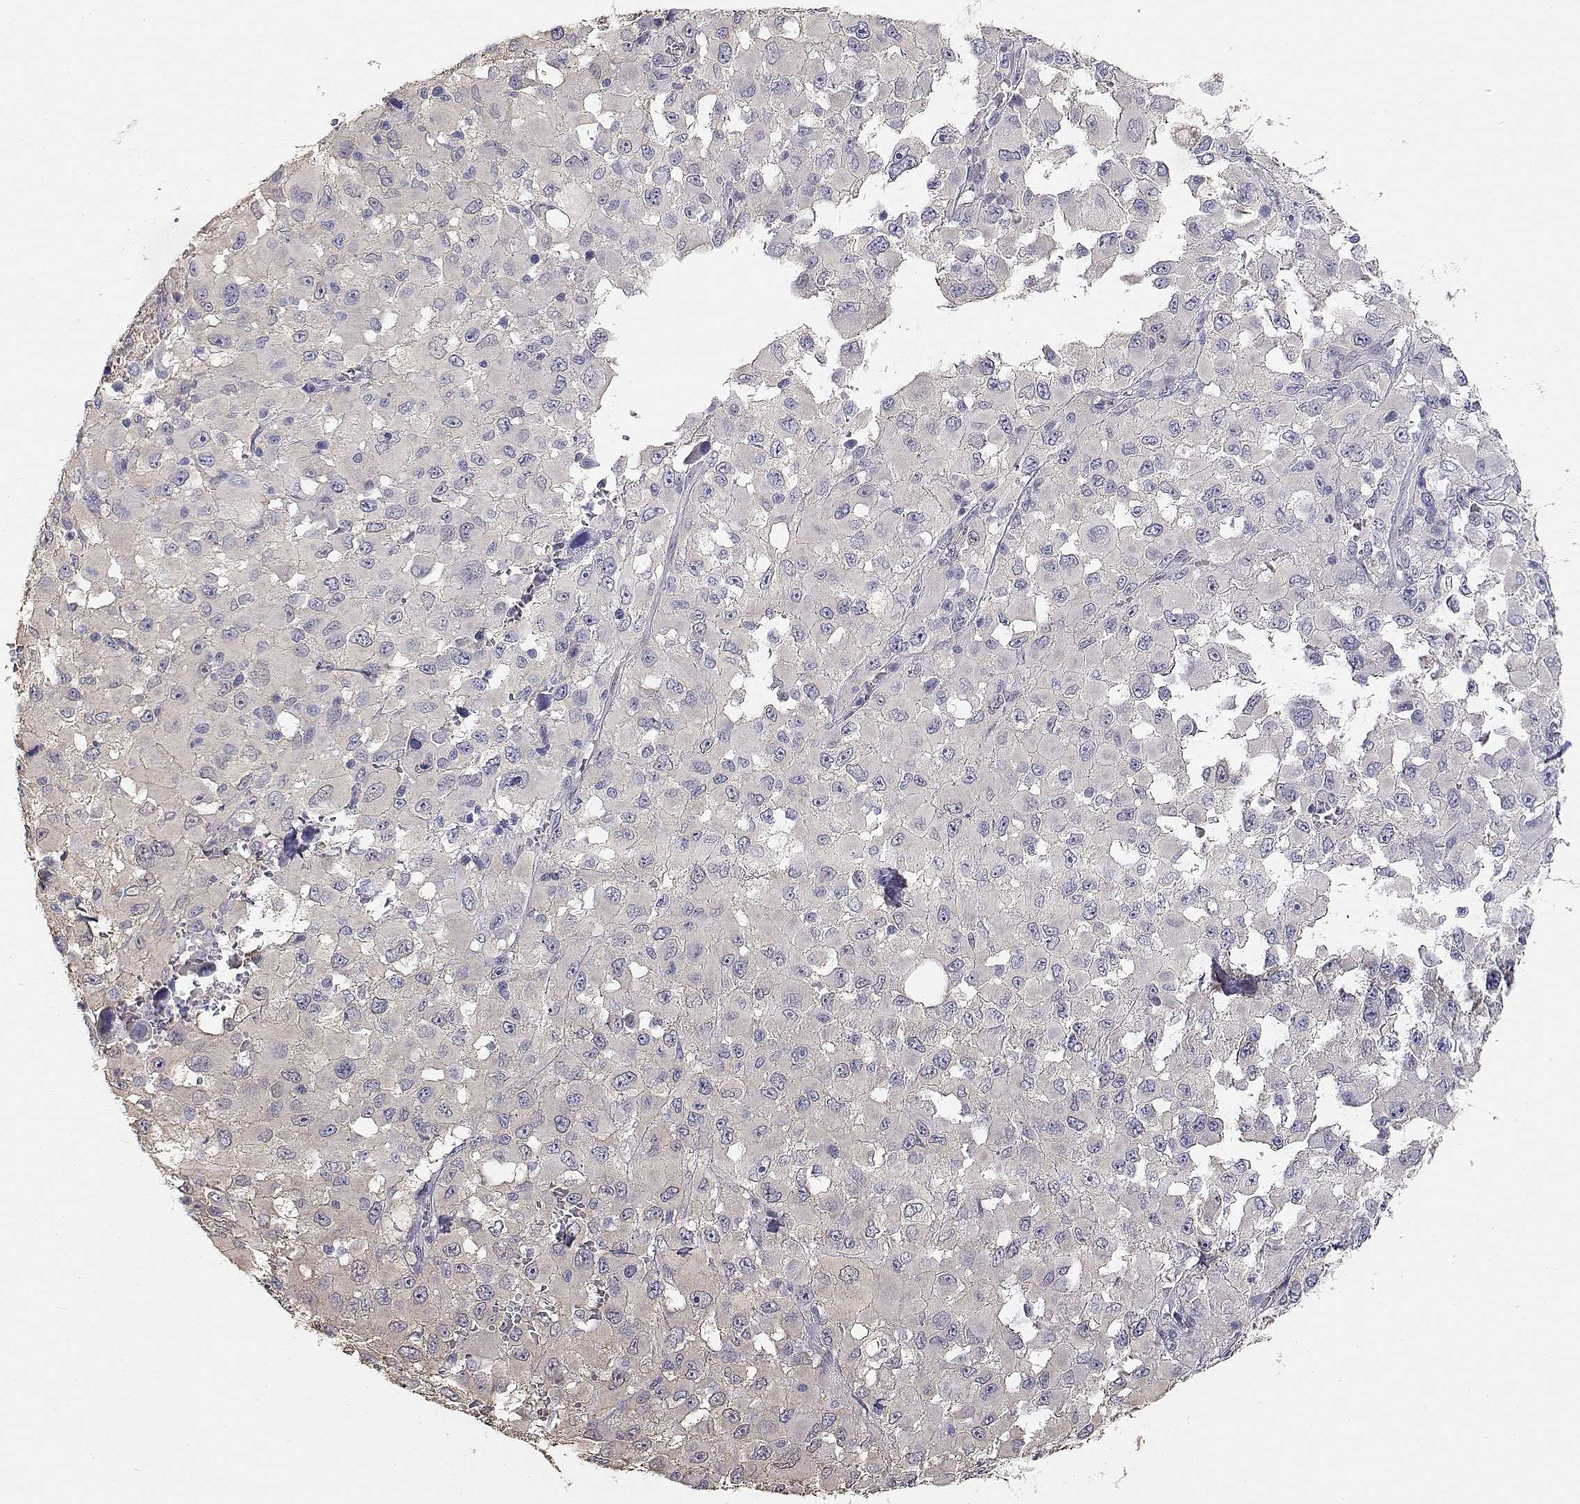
{"staining": {"intensity": "negative", "quantity": "none", "location": "none"}, "tissue": "melanoma", "cell_type": "Tumor cells", "image_type": "cancer", "snomed": [{"axis": "morphology", "description": "Malignant melanoma, Metastatic site"}, {"axis": "topography", "description": "Lymph node"}], "caption": "High magnification brightfield microscopy of melanoma stained with DAB (3,3'-diaminobenzidine) (brown) and counterstained with hematoxylin (blue): tumor cells show no significant positivity. (DAB (3,3'-diaminobenzidine) immunohistochemistry (IHC) visualized using brightfield microscopy, high magnification).", "gene": "ADA", "patient": {"sex": "male", "age": 50}}